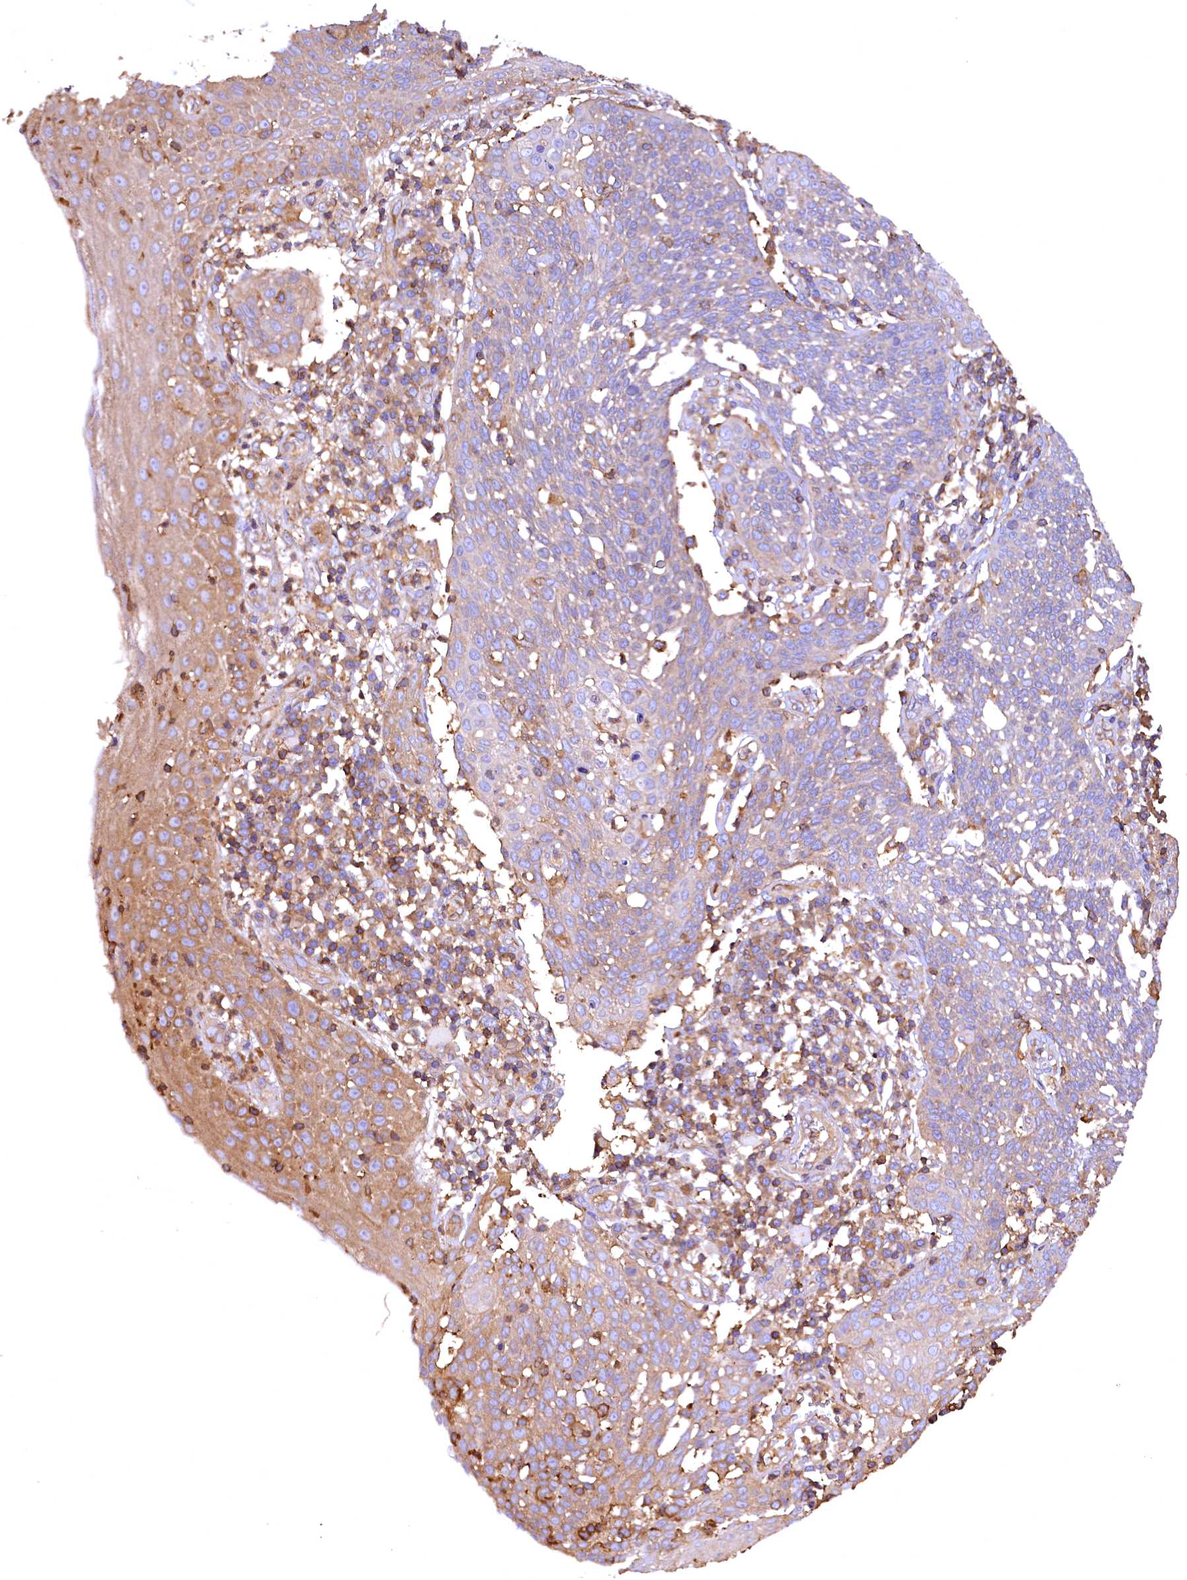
{"staining": {"intensity": "weak", "quantity": "25%-75%", "location": "cytoplasmic/membranous"}, "tissue": "cervical cancer", "cell_type": "Tumor cells", "image_type": "cancer", "snomed": [{"axis": "morphology", "description": "Squamous cell carcinoma, NOS"}, {"axis": "topography", "description": "Cervix"}], "caption": "Weak cytoplasmic/membranous expression is seen in approximately 25%-75% of tumor cells in squamous cell carcinoma (cervical).", "gene": "RARS2", "patient": {"sex": "female", "age": 34}}